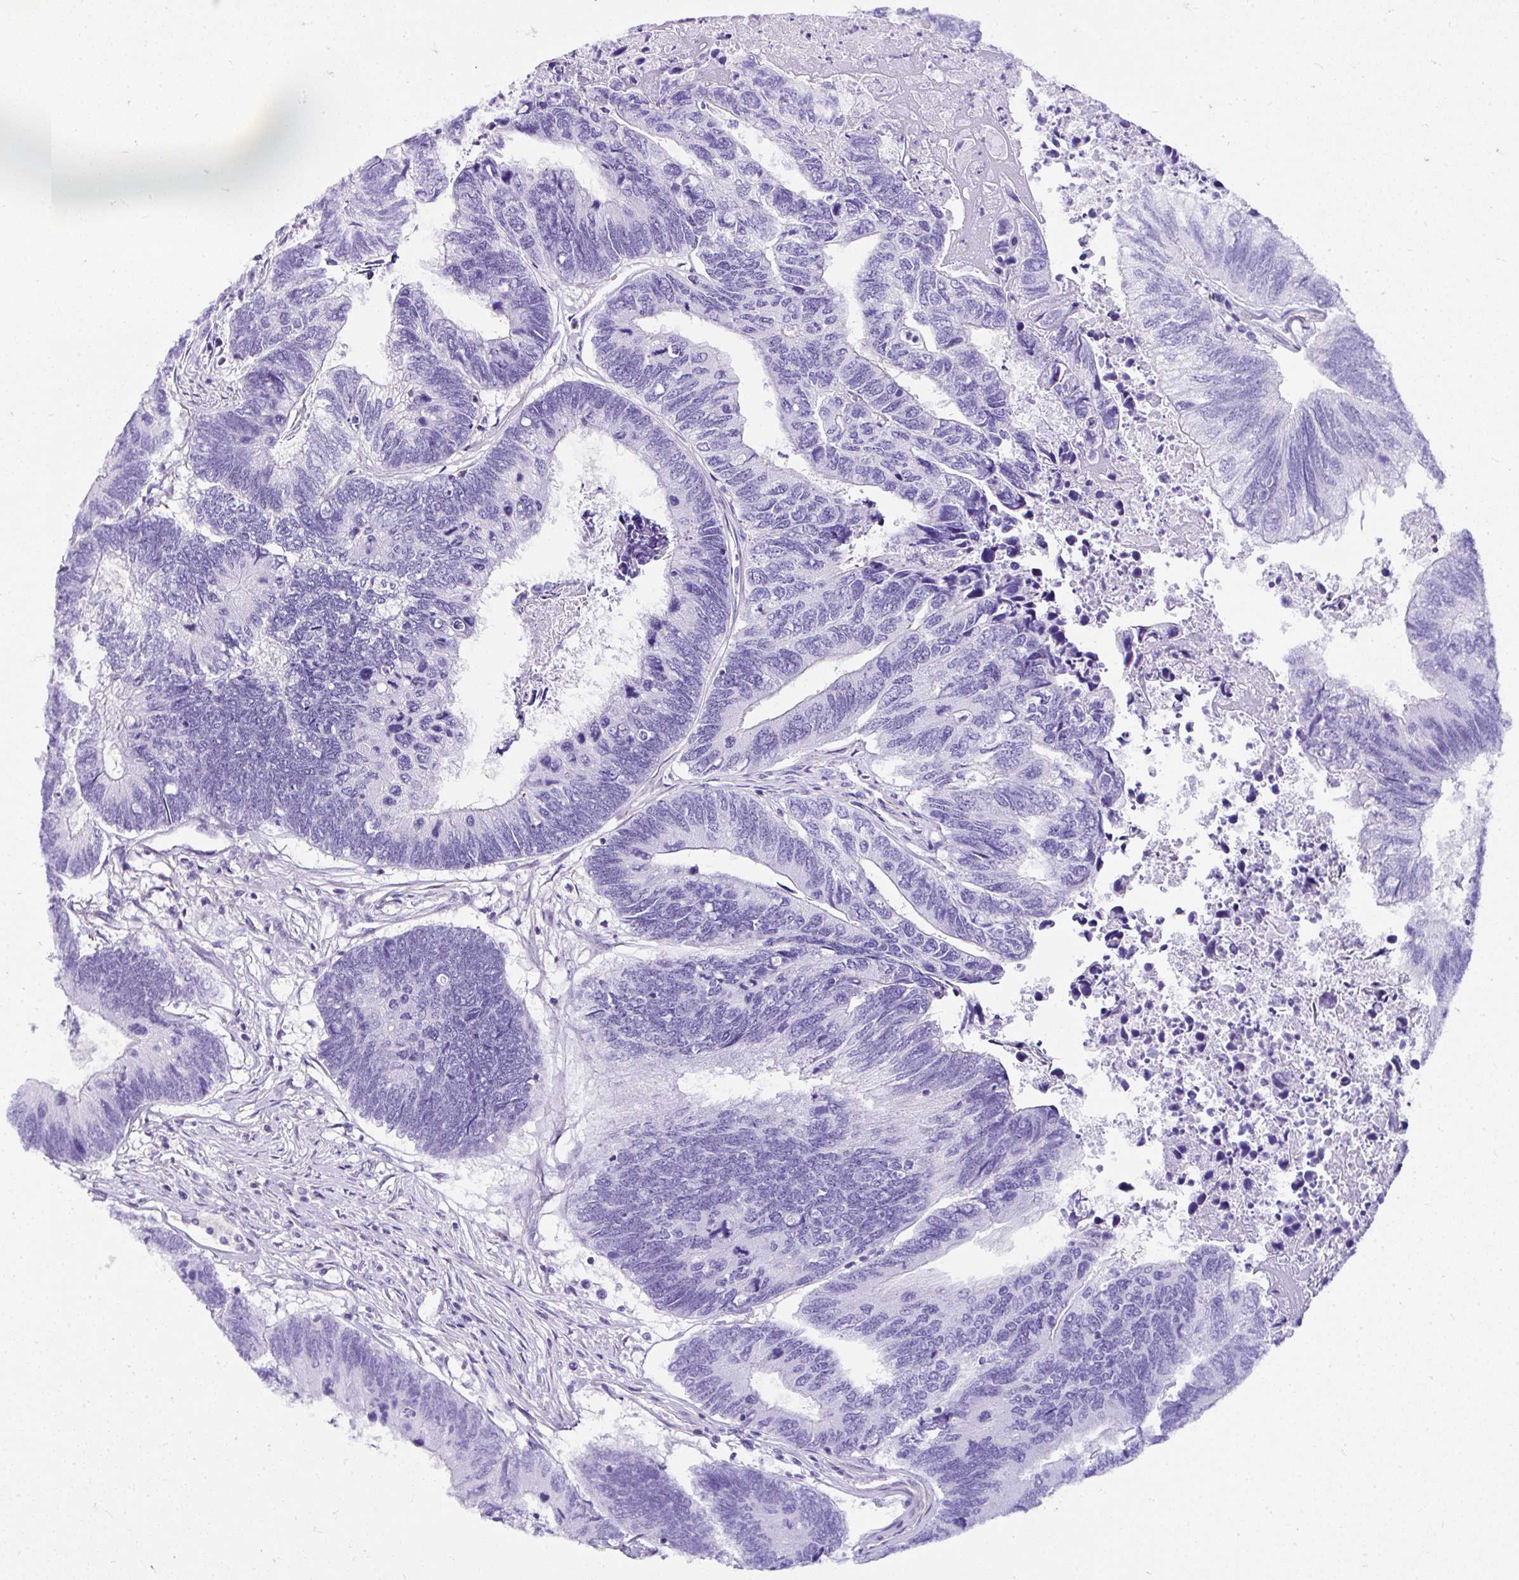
{"staining": {"intensity": "negative", "quantity": "none", "location": "none"}, "tissue": "colorectal cancer", "cell_type": "Tumor cells", "image_type": "cancer", "snomed": [{"axis": "morphology", "description": "Adenocarcinoma, NOS"}, {"axis": "topography", "description": "Colon"}], "caption": "This is an immunohistochemistry (IHC) micrograph of colorectal cancer. There is no expression in tumor cells.", "gene": "DEPDC5", "patient": {"sex": "female", "age": 67}}